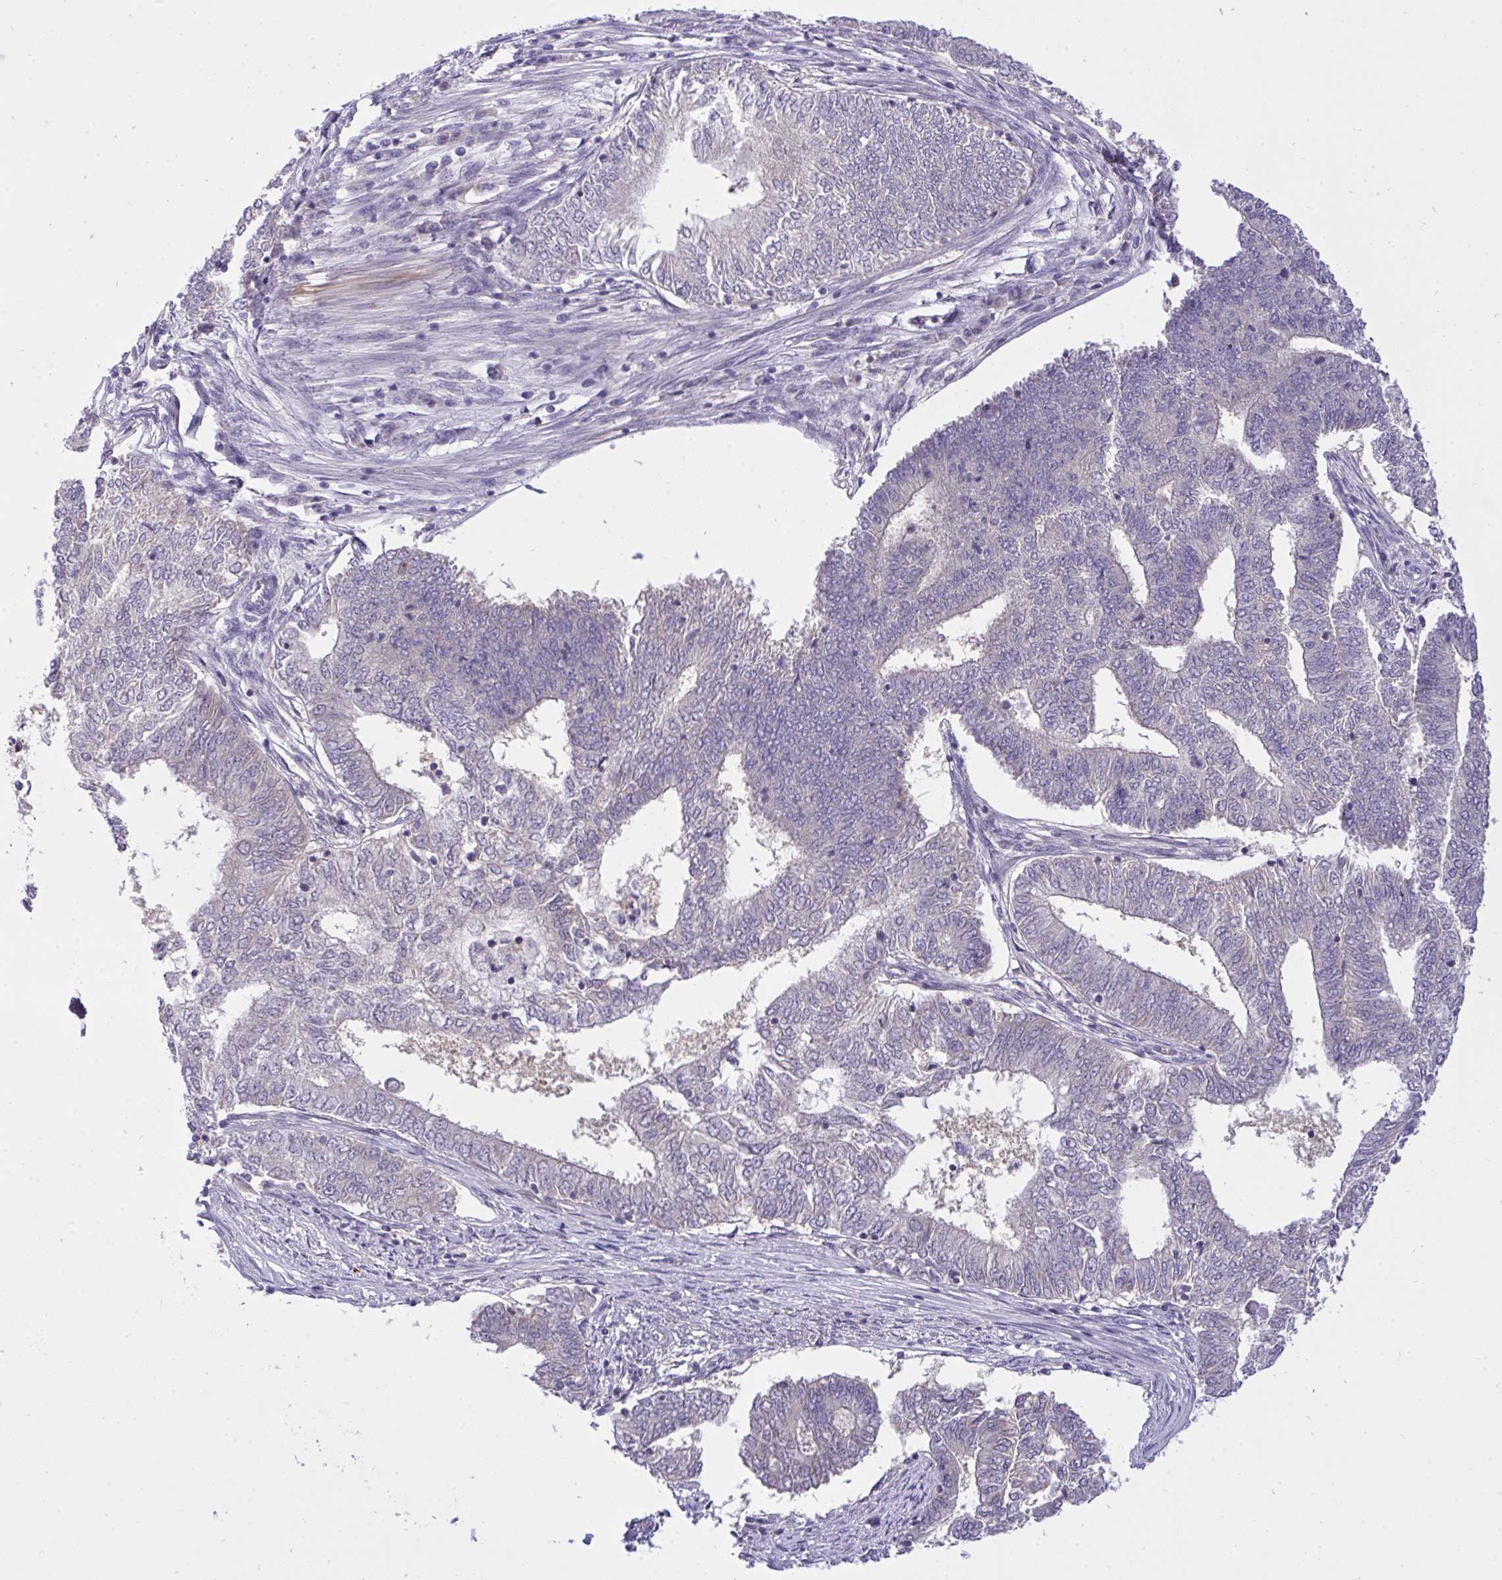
{"staining": {"intensity": "negative", "quantity": "none", "location": "none"}, "tissue": "endometrial cancer", "cell_type": "Tumor cells", "image_type": "cancer", "snomed": [{"axis": "morphology", "description": "Adenocarcinoma, NOS"}, {"axis": "topography", "description": "Endometrium"}], "caption": "A high-resolution photomicrograph shows immunohistochemistry (IHC) staining of adenocarcinoma (endometrial), which demonstrates no significant positivity in tumor cells.", "gene": "C19orf54", "patient": {"sex": "female", "age": 62}}